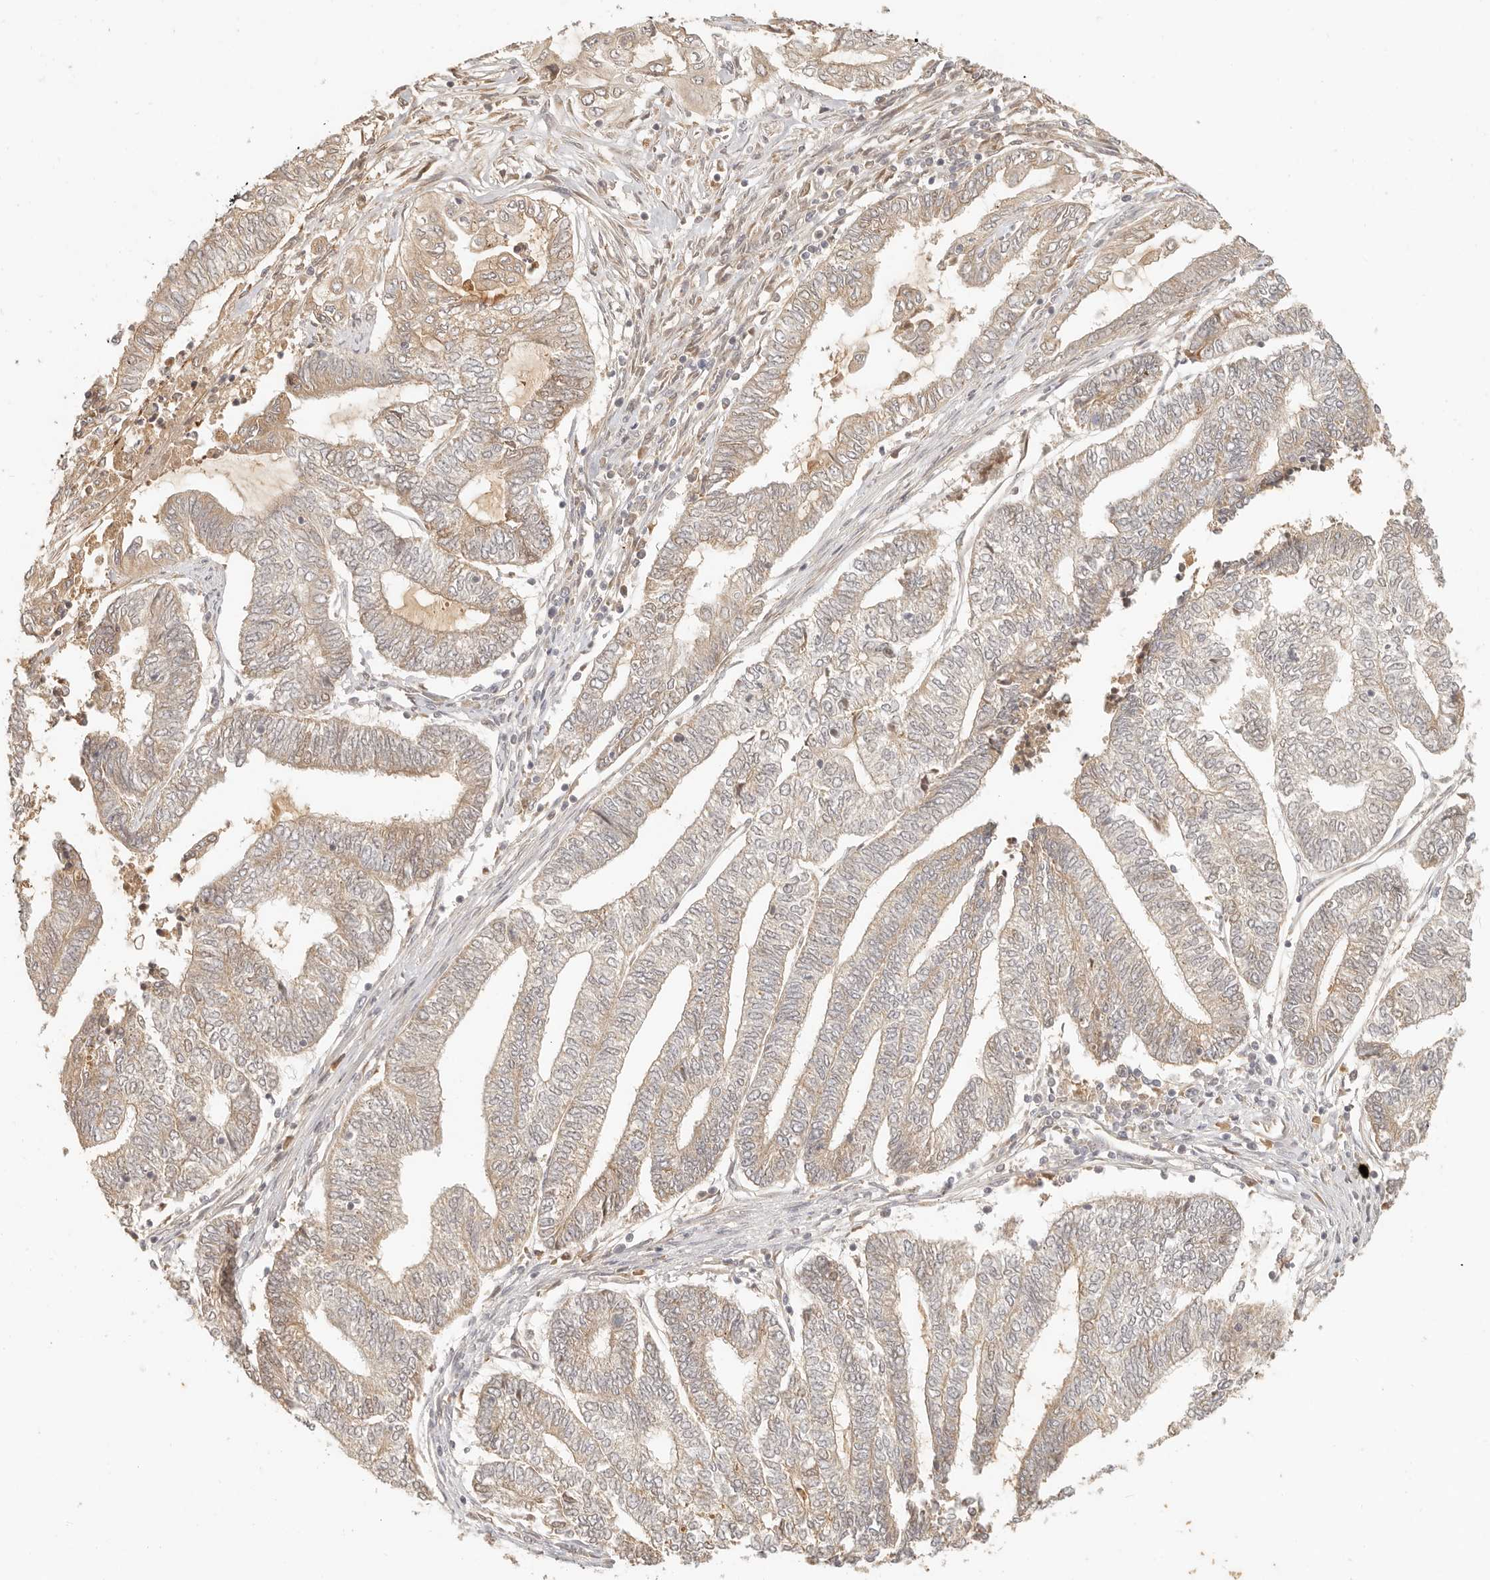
{"staining": {"intensity": "weak", "quantity": "25%-75%", "location": "cytoplasmic/membranous"}, "tissue": "endometrial cancer", "cell_type": "Tumor cells", "image_type": "cancer", "snomed": [{"axis": "morphology", "description": "Adenocarcinoma, NOS"}, {"axis": "topography", "description": "Uterus"}, {"axis": "topography", "description": "Endometrium"}], "caption": "Endometrial adenocarcinoma tissue exhibits weak cytoplasmic/membranous staining in approximately 25%-75% of tumor cells, visualized by immunohistochemistry. Nuclei are stained in blue.", "gene": "INTS11", "patient": {"sex": "female", "age": 70}}